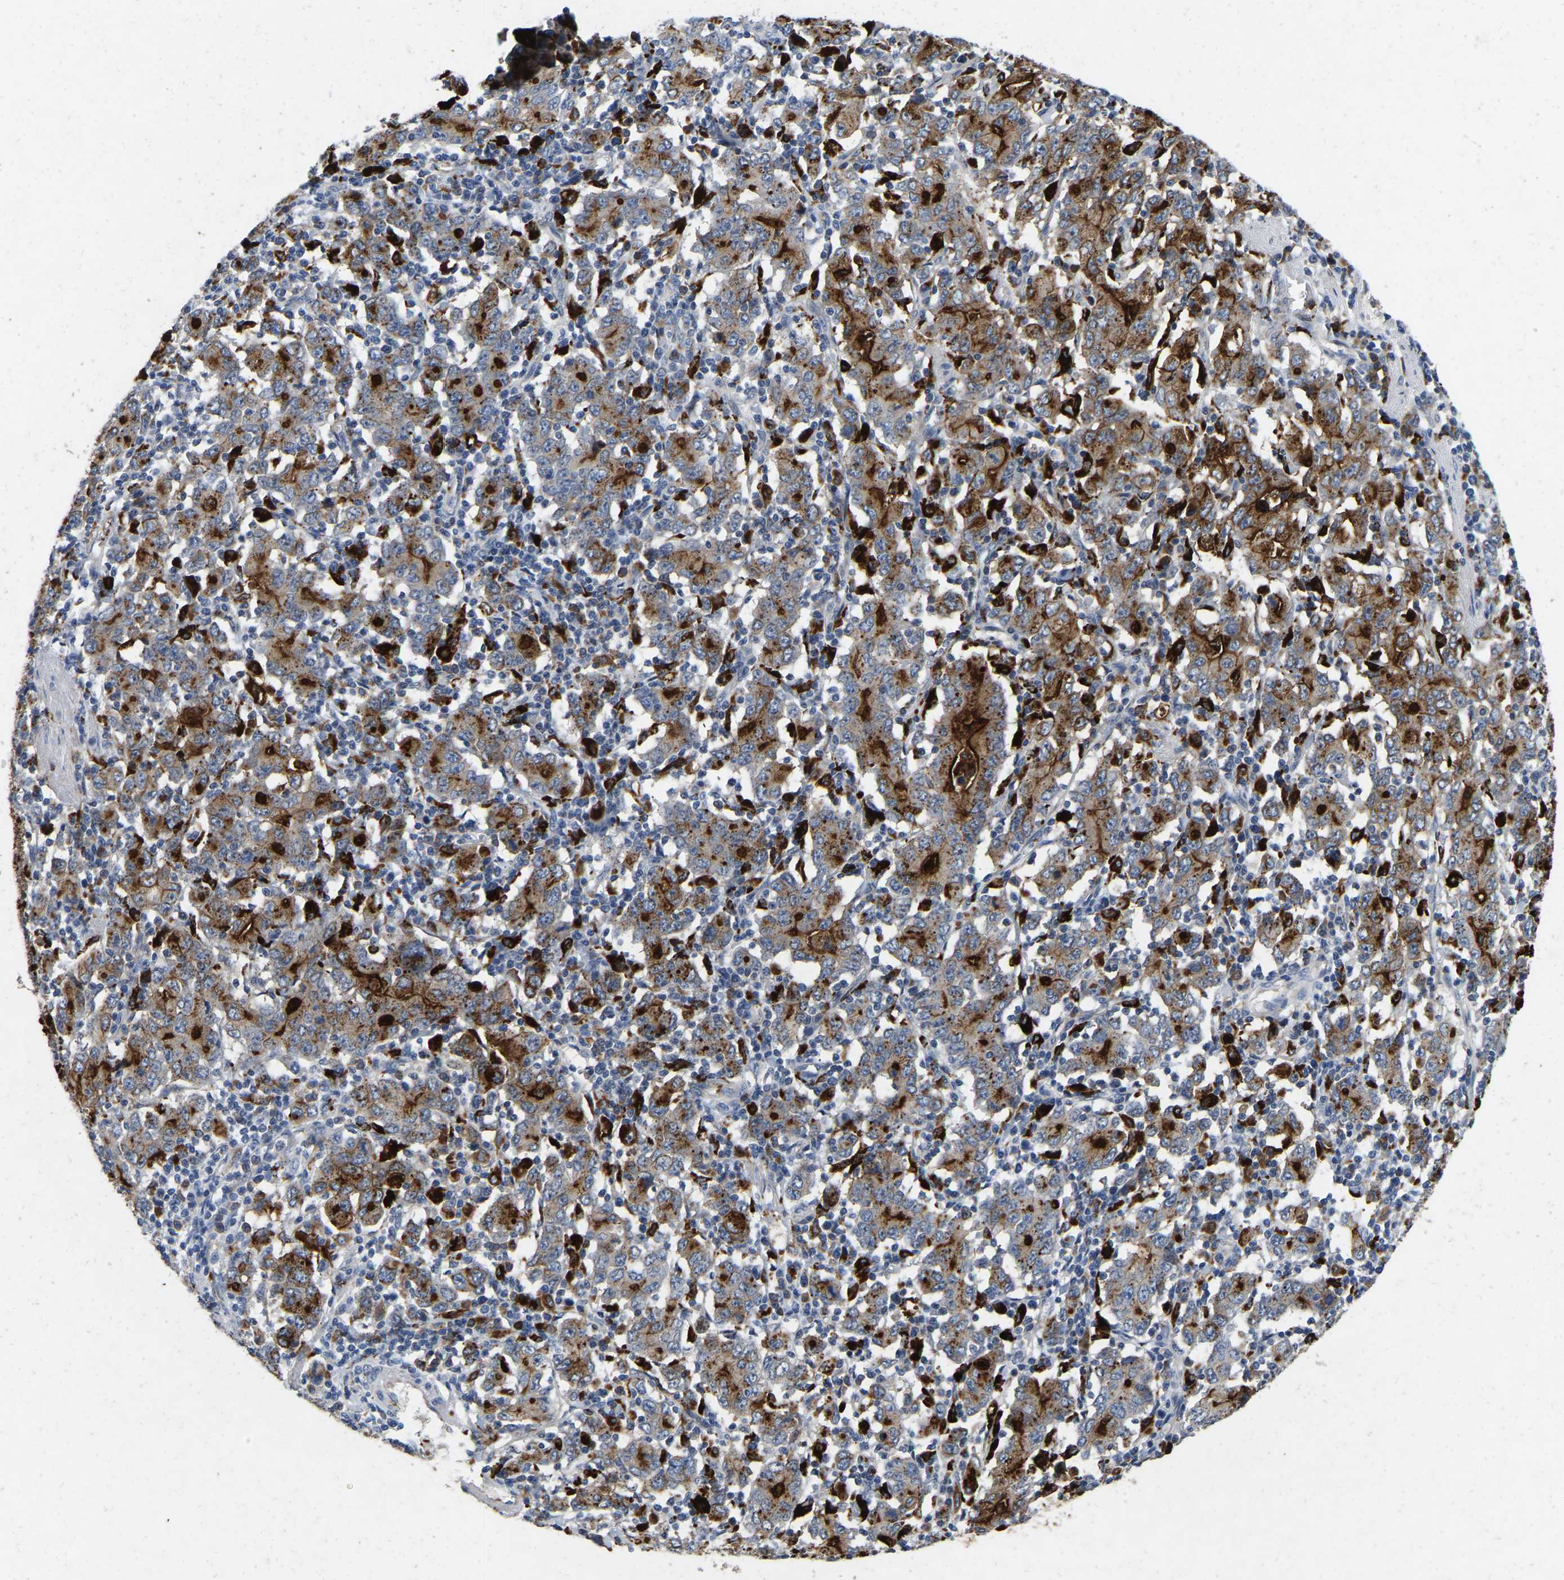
{"staining": {"intensity": "strong", "quantity": ">75%", "location": "cytoplasmic/membranous"}, "tissue": "stomach cancer", "cell_type": "Tumor cells", "image_type": "cancer", "snomed": [{"axis": "morphology", "description": "Adenocarcinoma, NOS"}, {"axis": "topography", "description": "Stomach, upper"}], "caption": "Stomach cancer (adenocarcinoma) tissue demonstrates strong cytoplasmic/membranous positivity in approximately >75% of tumor cells, visualized by immunohistochemistry. Using DAB (brown) and hematoxylin (blue) stains, captured at high magnification using brightfield microscopy.", "gene": "RHEB", "patient": {"sex": "male", "age": 69}}